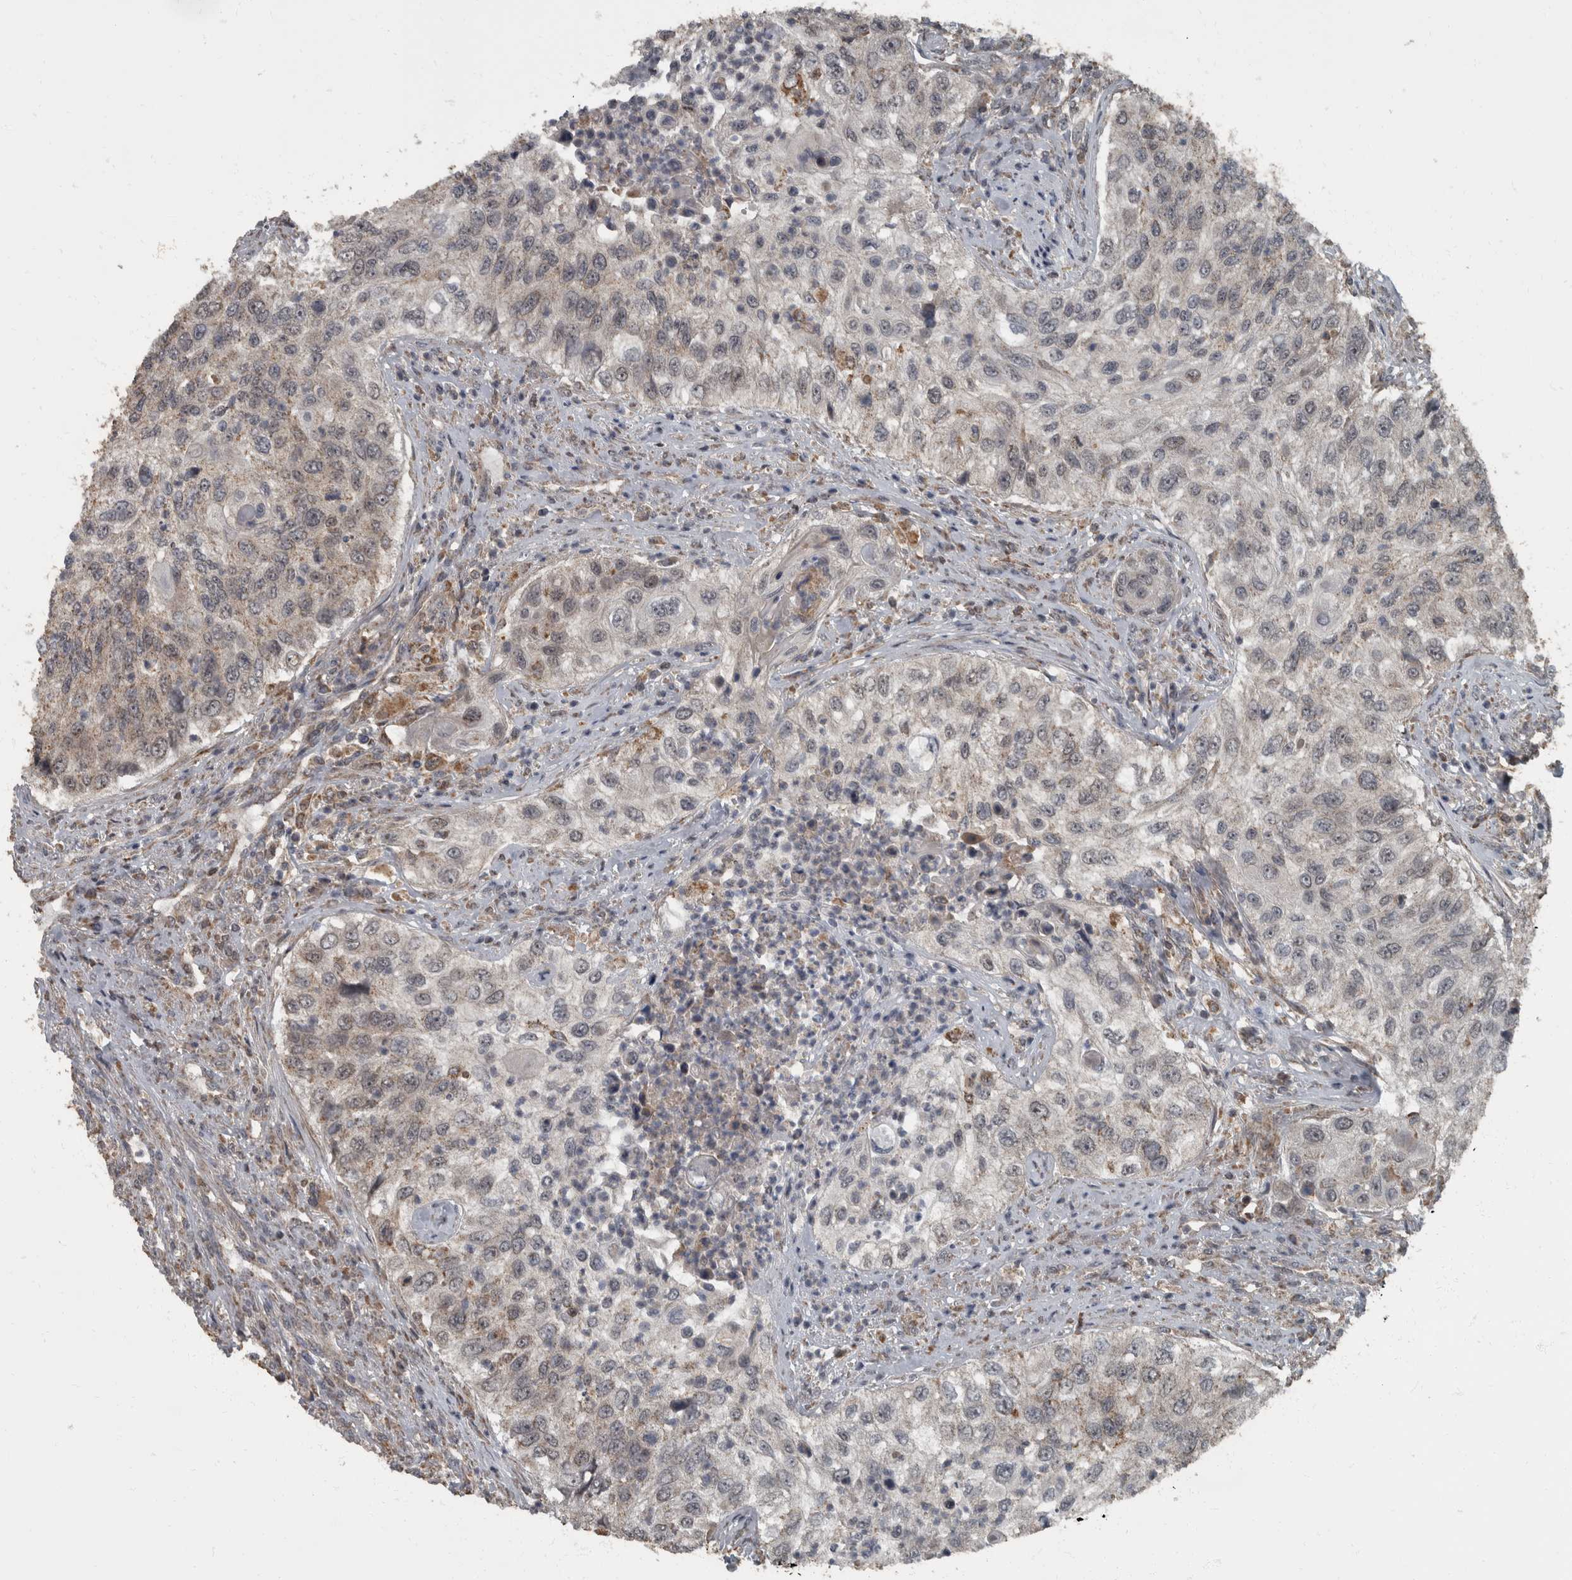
{"staining": {"intensity": "weak", "quantity": "<25%", "location": "cytoplasmic/membranous"}, "tissue": "urothelial cancer", "cell_type": "Tumor cells", "image_type": "cancer", "snomed": [{"axis": "morphology", "description": "Urothelial carcinoma, High grade"}, {"axis": "topography", "description": "Urinary bladder"}], "caption": "IHC histopathology image of neoplastic tissue: human urothelial cancer stained with DAB shows no significant protein positivity in tumor cells.", "gene": "RABGGTB", "patient": {"sex": "female", "age": 60}}